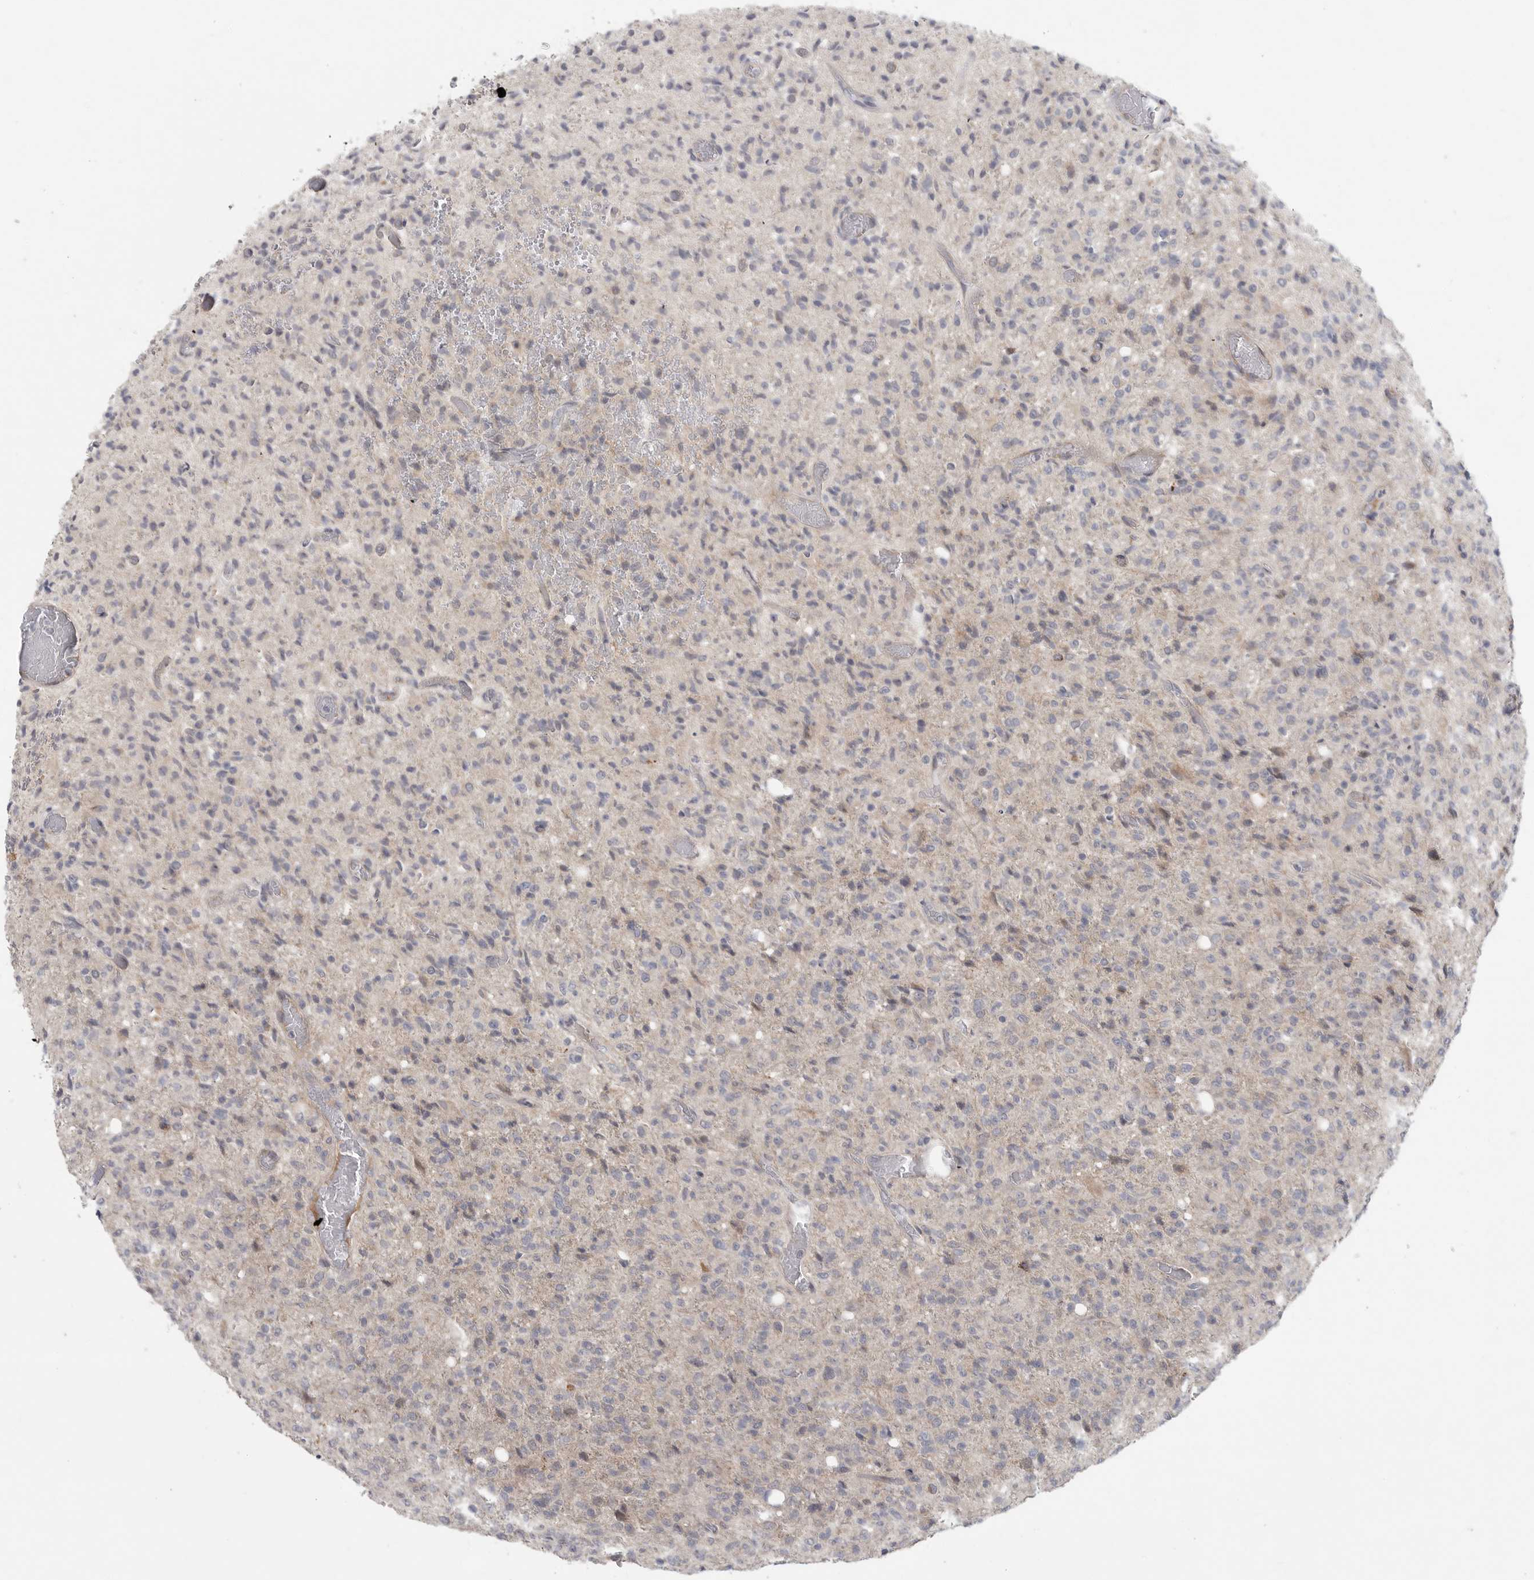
{"staining": {"intensity": "negative", "quantity": "none", "location": "none"}, "tissue": "glioma", "cell_type": "Tumor cells", "image_type": "cancer", "snomed": [{"axis": "morphology", "description": "Glioma, malignant, High grade"}, {"axis": "topography", "description": "Brain"}], "caption": "A high-resolution photomicrograph shows immunohistochemistry staining of malignant high-grade glioma, which displays no significant staining in tumor cells. (DAB (3,3'-diaminobenzidine) IHC visualized using brightfield microscopy, high magnification).", "gene": "FBXO43", "patient": {"sex": "female", "age": 57}}